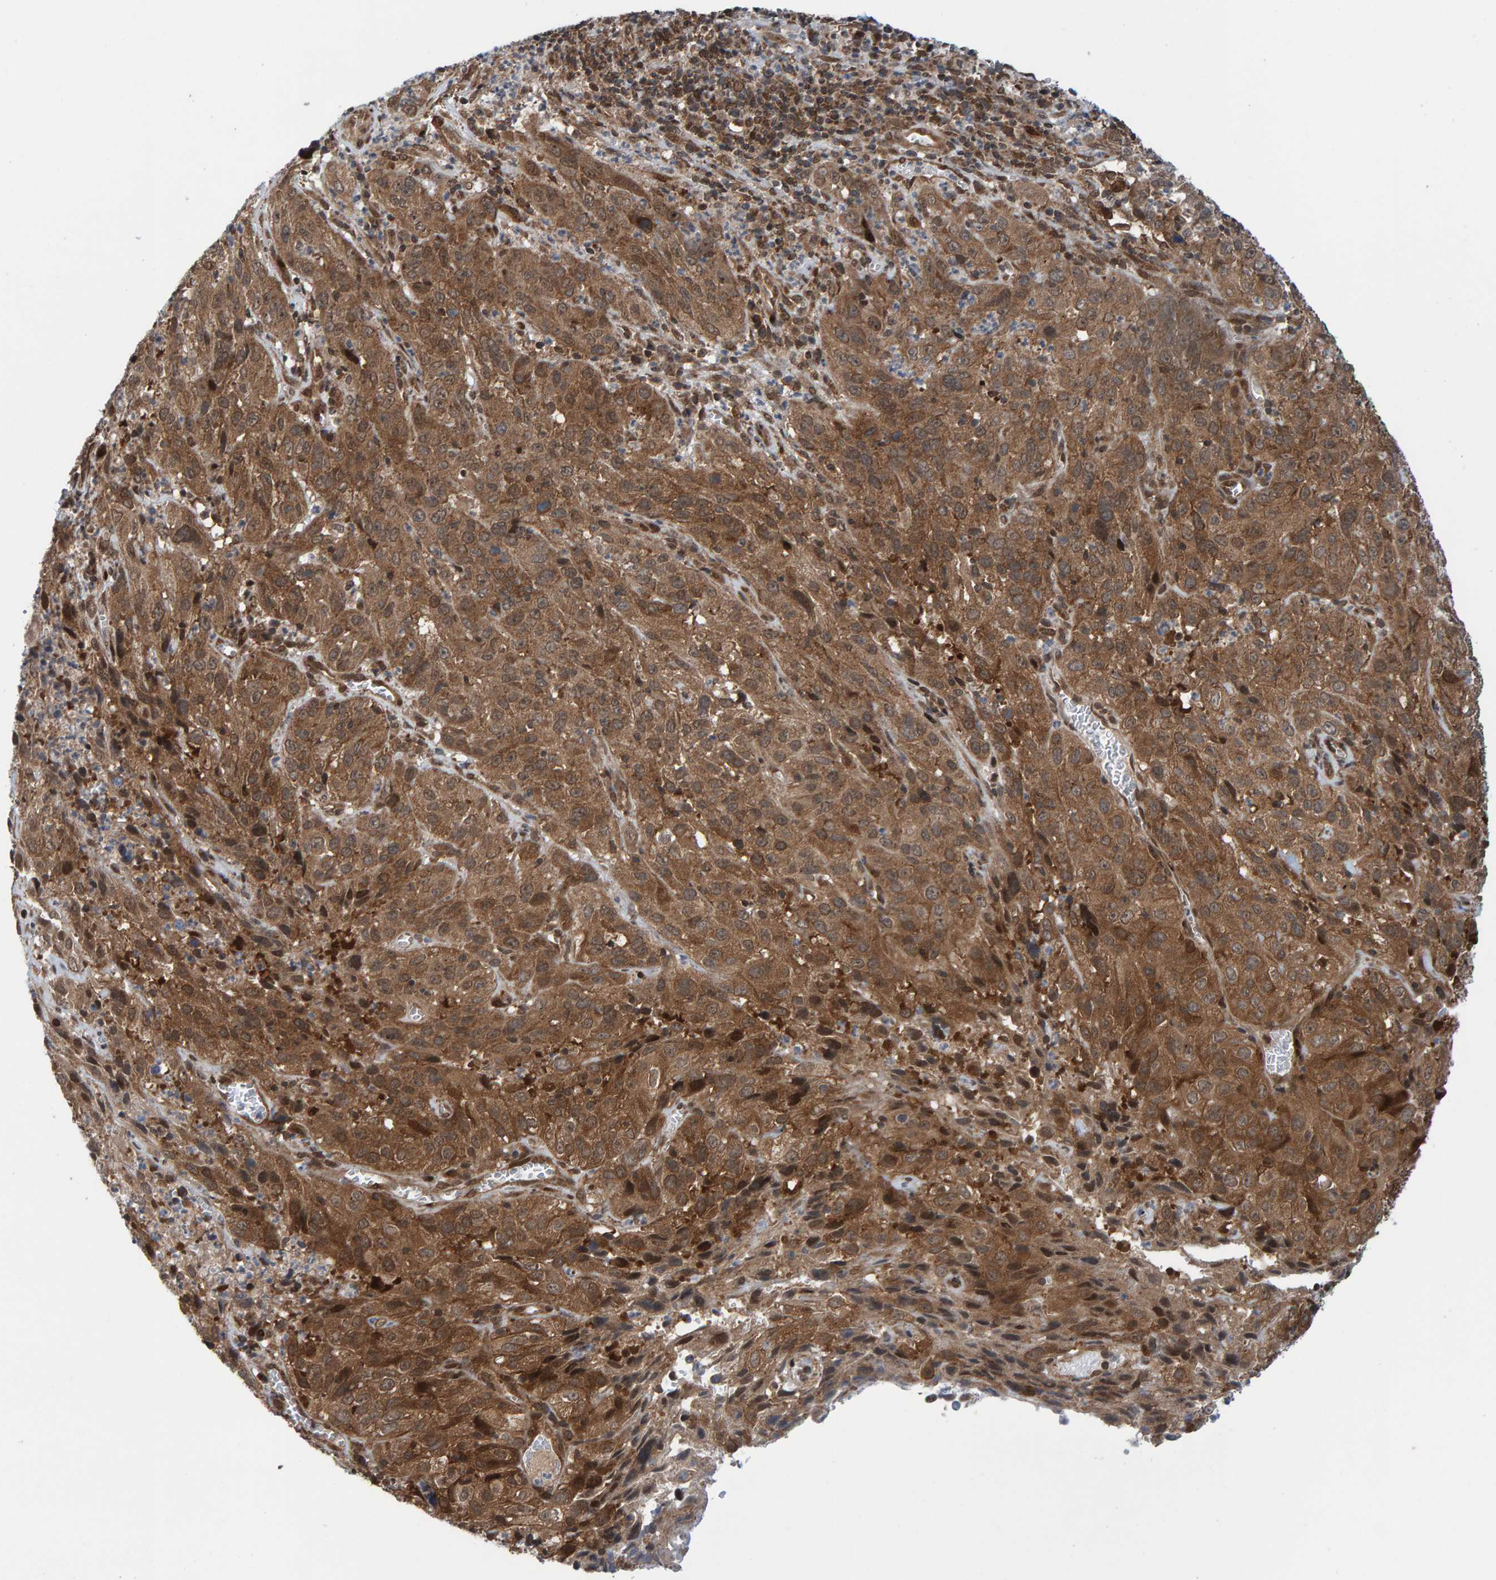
{"staining": {"intensity": "moderate", "quantity": ">75%", "location": "cytoplasmic/membranous,nuclear"}, "tissue": "cervical cancer", "cell_type": "Tumor cells", "image_type": "cancer", "snomed": [{"axis": "morphology", "description": "Squamous cell carcinoma, NOS"}, {"axis": "topography", "description": "Cervix"}], "caption": "Protein expression analysis of human cervical cancer (squamous cell carcinoma) reveals moderate cytoplasmic/membranous and nuclear expression in about >75% of tumor cells.", "gene": "ZNF366", "patient": {"sex": "female", "age": 32}}